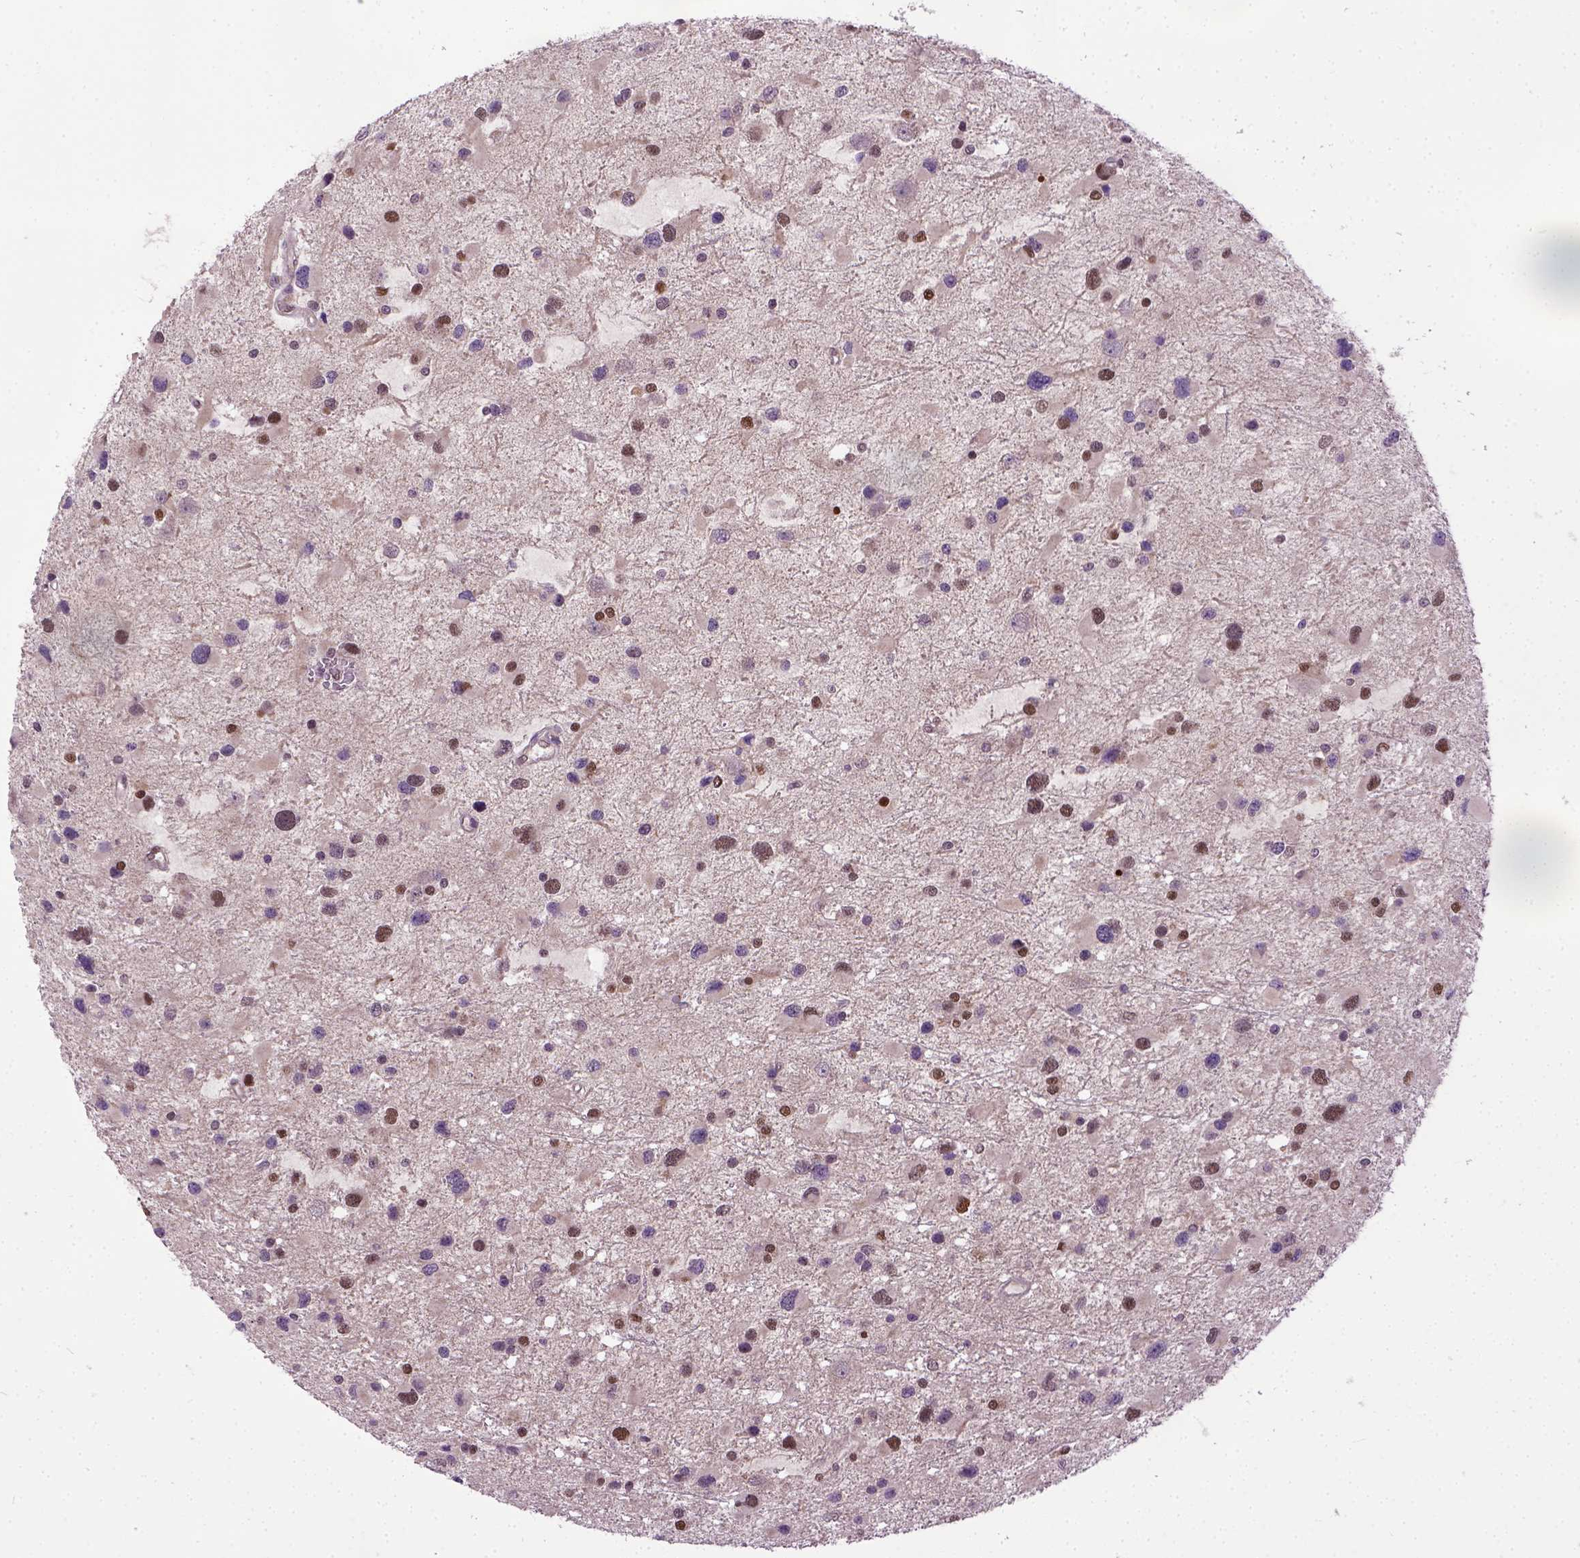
{"staining": {"intensity": "weak", "quantity": "25%-75%", "location": "nuclear"}, "tissue": "glioma", "cell_type": "Tumor cells", "image_type": "cancer", "snomed": [{"axis": "morphology", "description": "Glioma, malignant, Low grade"}, {"axis": "topography", "description": "Brain"}], "caption": "Immunohistochemical staining of human glioma shows weak nuclear protein staining in about 25%-75% of tumor cells.", "gene": "UBA3", "patient": {"sex": "female", "age": 32}}